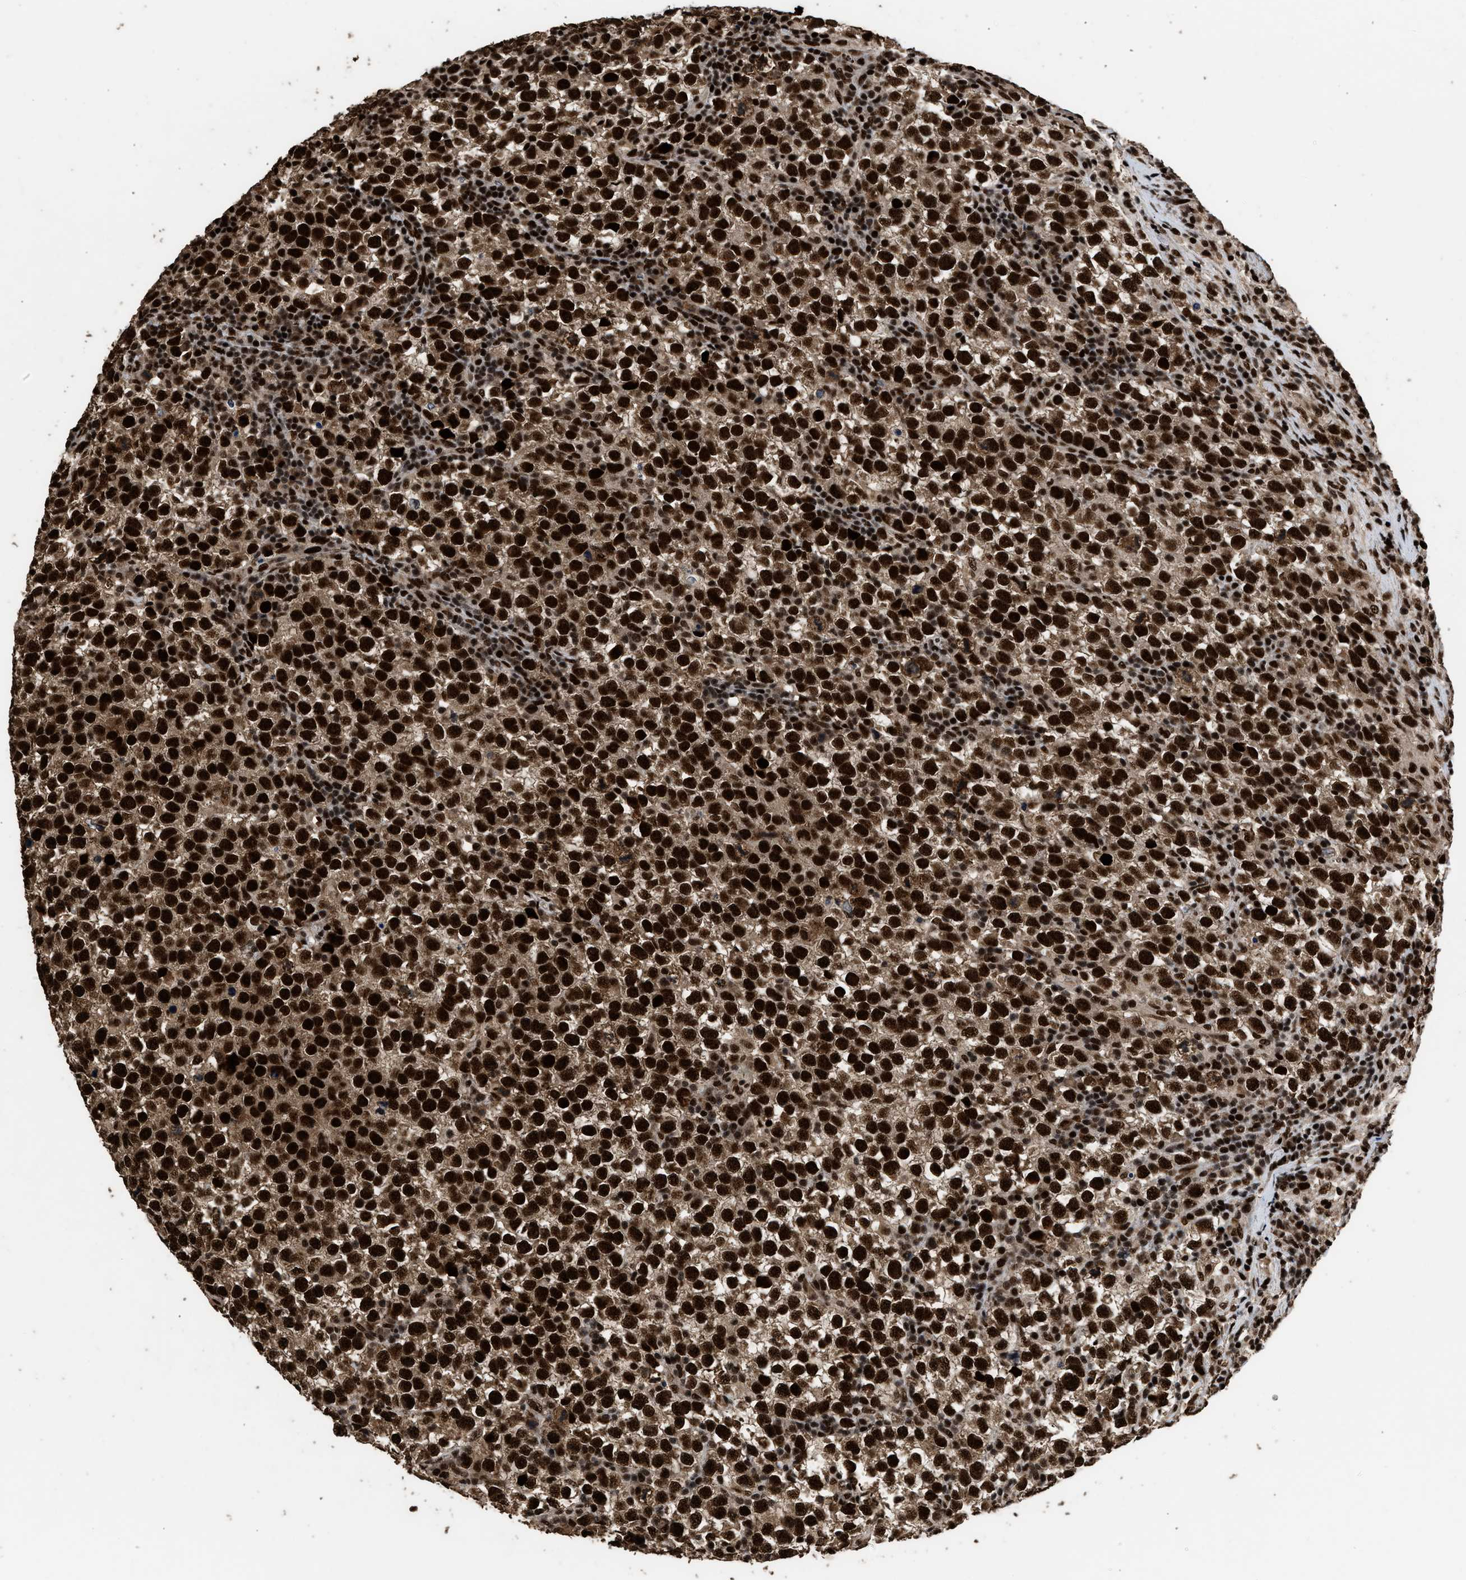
{"staining": {"intensity": "strong", "quantity": ">75%", "location": "cytoplasmic/membranous,nuclear"}, "tissue": "testis cancer", "cell_type": "Tumor cells", "image_type": "cancer", "snomed": [{"axis": "morphology", "description": "Seminoma, NOS"}, {"axis": "topography", "description": "Testis"}], "caption": "Immunohistochemical staining of testis cancer (seminoma) shows high levels of strong cytoplasmic/membranous and nuclear positivity in approximately >75% of tumor cells.", "gene": "PPP4R3B", "patient": {"sex": "male", "age": 43}}